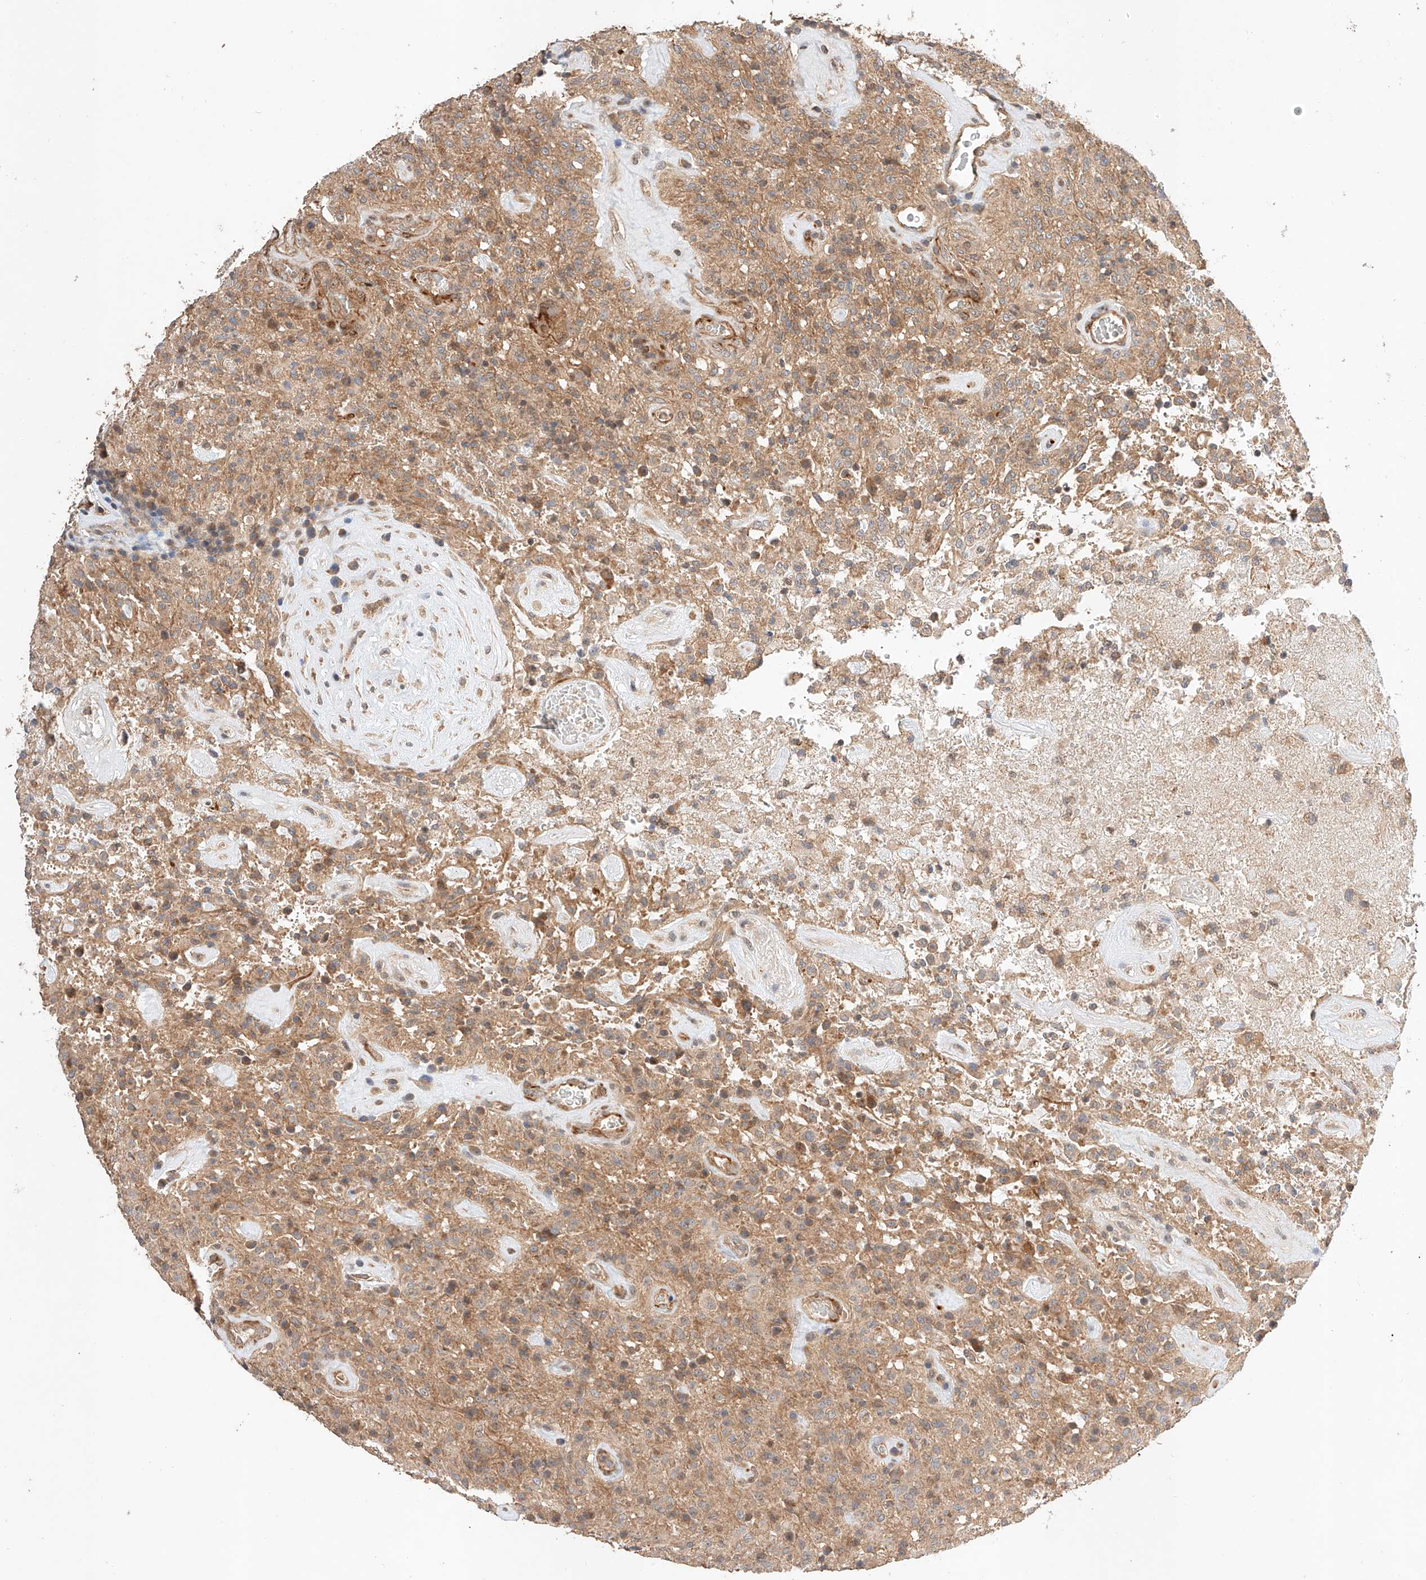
{"staining": {"intensity": "weak", "quantity": ">75%", "location": "cytoplasmic/membranous"}, "tissue": "glioma", "cell_type": "Tumor cells", "image_type": "cancer", "snomed": [{"axis": "morphology", "description": "Glioma, malignant, High grade"}, {"axis": "topography", "description": "Brain"}], "caption": "About >75% of tumor cells in human high-grade glioma (malignant) exhibit weak cytoplasmic/membranous protein staining as visualized by brown immunohistochemical staining.", "gene": "RAB23", "patient": {"sex": "female", "age": 57}}